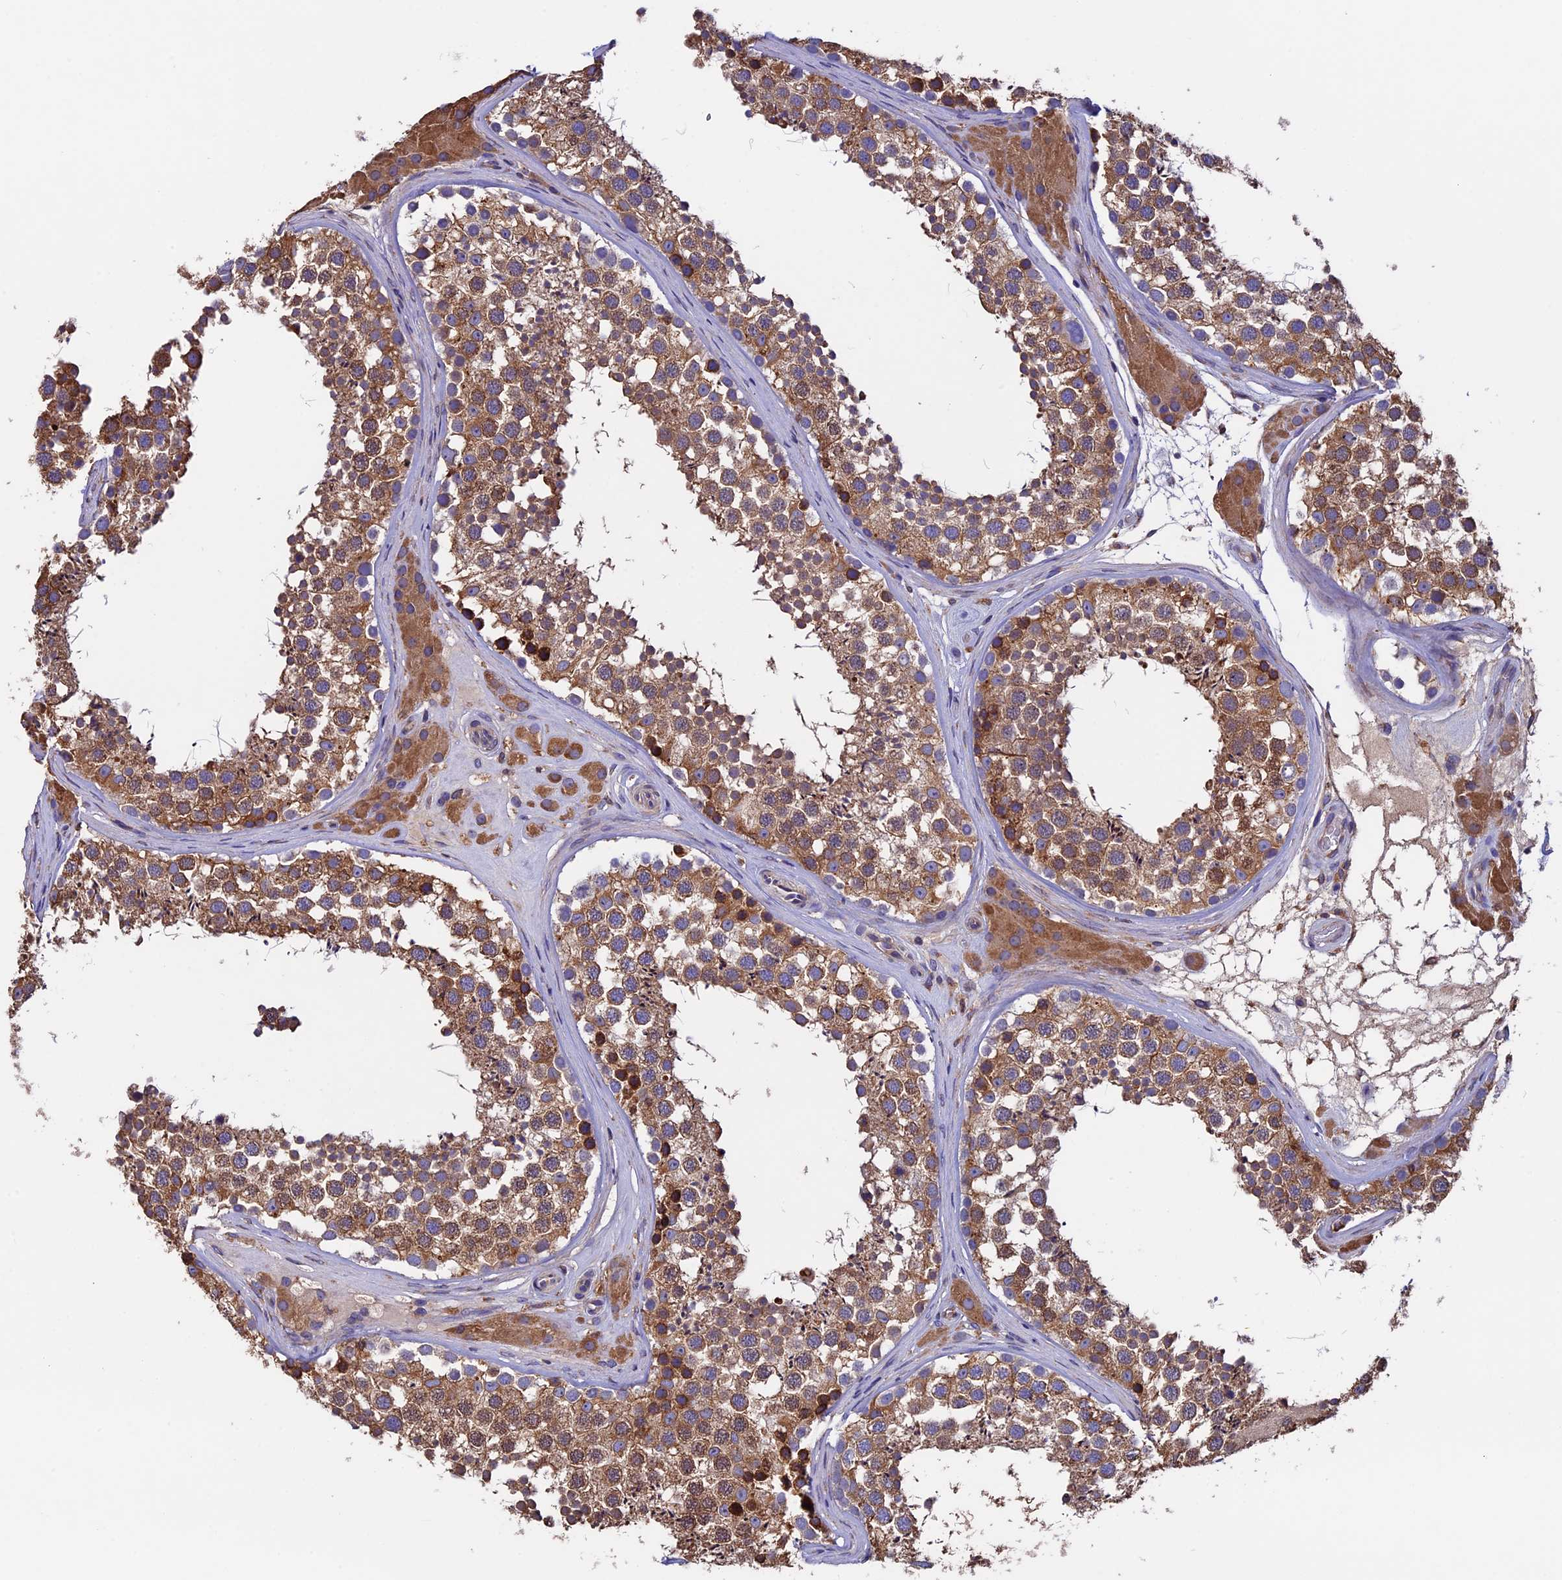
{"staining": {"intensity": "strong", "quantity": ">75%", "location": "cytoplasmic/membranous,nuclear"}, "tissue": "testis", "cell_type": "Cells in seminiferous ducts", "image_type": "normal", "snomed": [{"axis": "morphology", "description": "Normal tissue, NOS"}, {"axis": "topography", "description": "Testis"}], "caption": "Brown immunohistochemical staining in unremarkable testis demonstrates strong cytoplasmic/membranous,nuclear positivity in about >75% of cells in seminiferous ducts.", "gene": "BTBD3", "patient": {"sex": "male", "age": 46}}